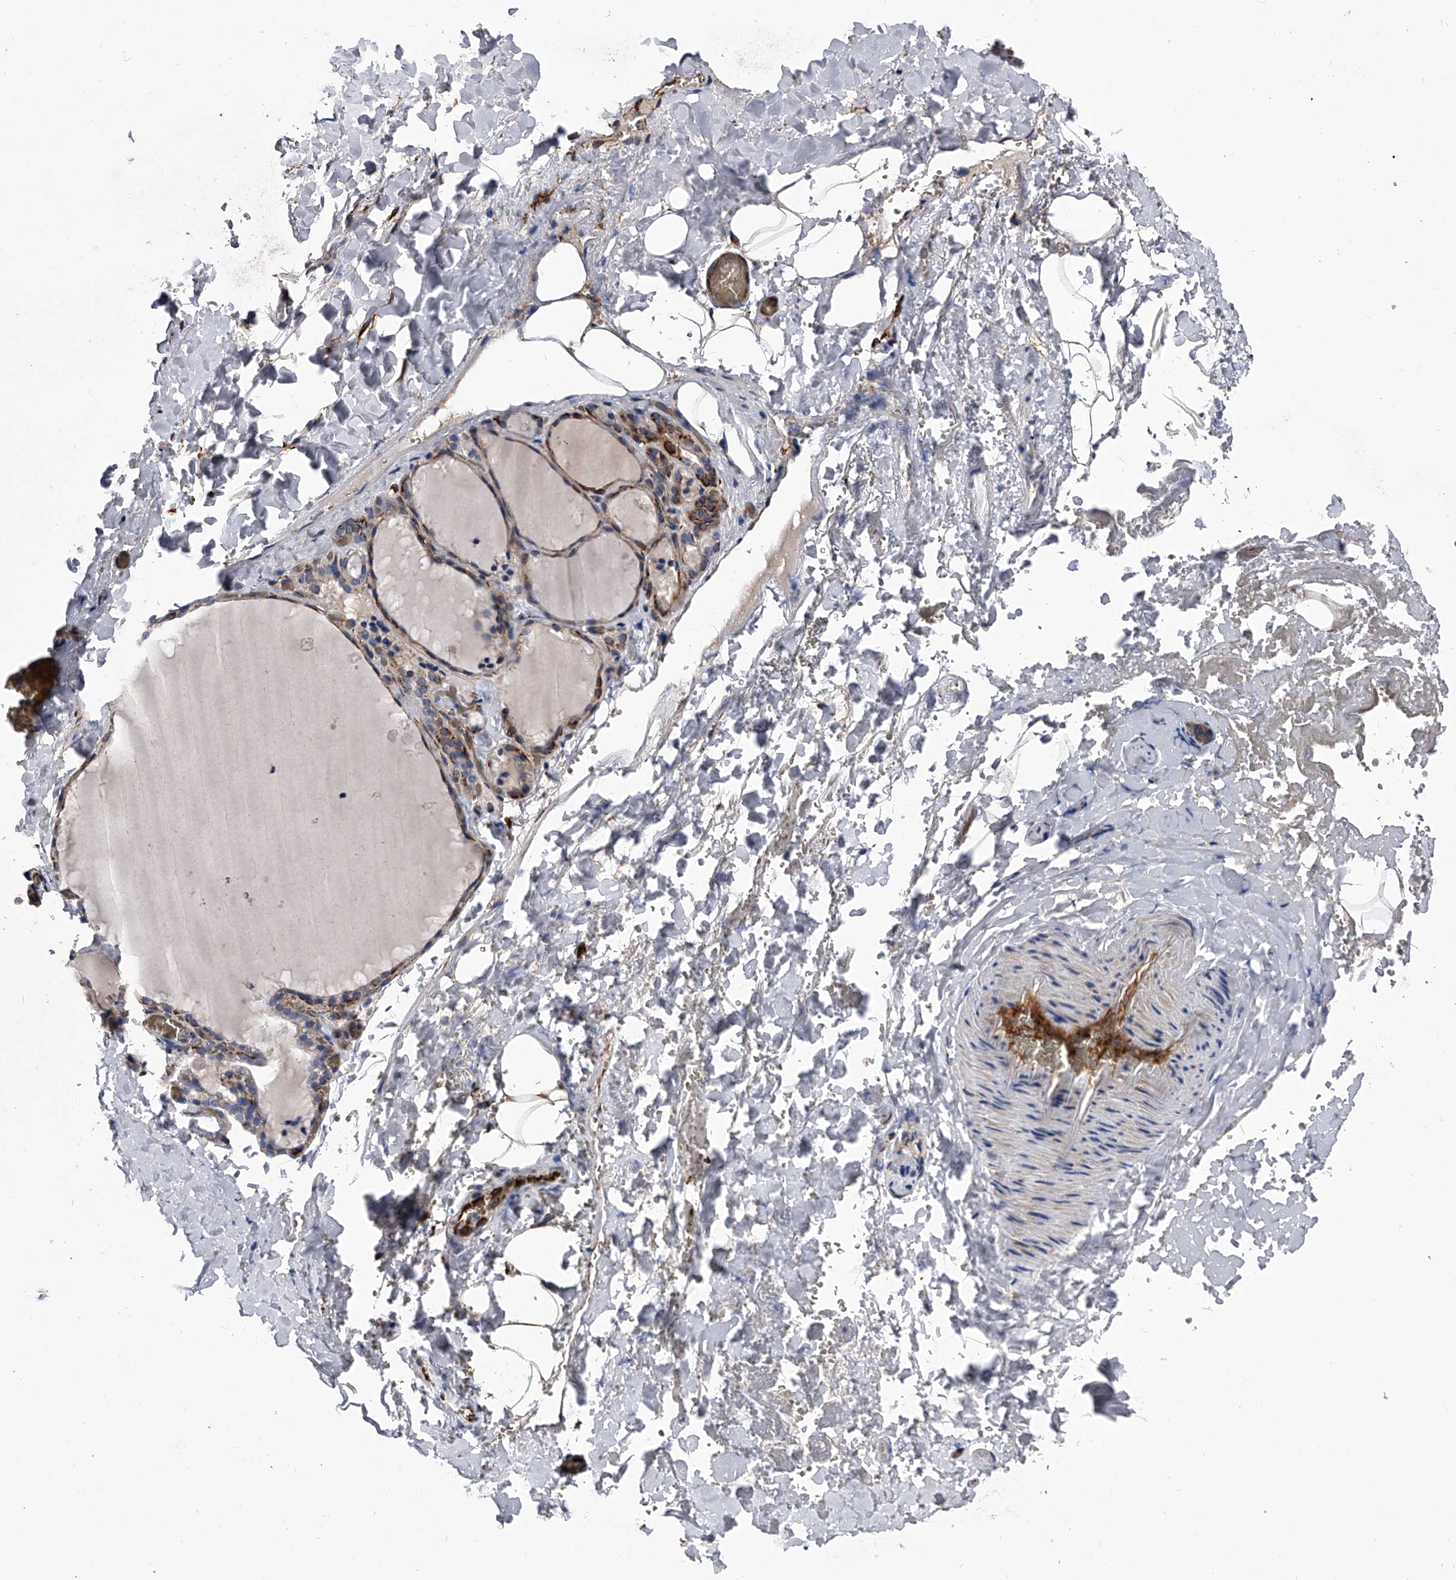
{"staining": {"intensity": "moderate", "quantity": "<25%", "location": "cytoplasmic/membranous"}, "tissue": "thyroid gland", "cell_type": "Glandular cells", "image_type": "normal", "snomed": [{"axis": "morphology", "description": "Normal tissue, NOS"}, {"axis": "topography", "description": "Thyroid gland"}], "caption": "A histopathology image showing moderate cytoplasmic/membranous staining in approximately <25% of glandular cells in benign thyroid gland, as visualized by brown immunohistochemical staining.", "gene": "EFCAB7", "patient": {"sex": "female", "age": 22}}